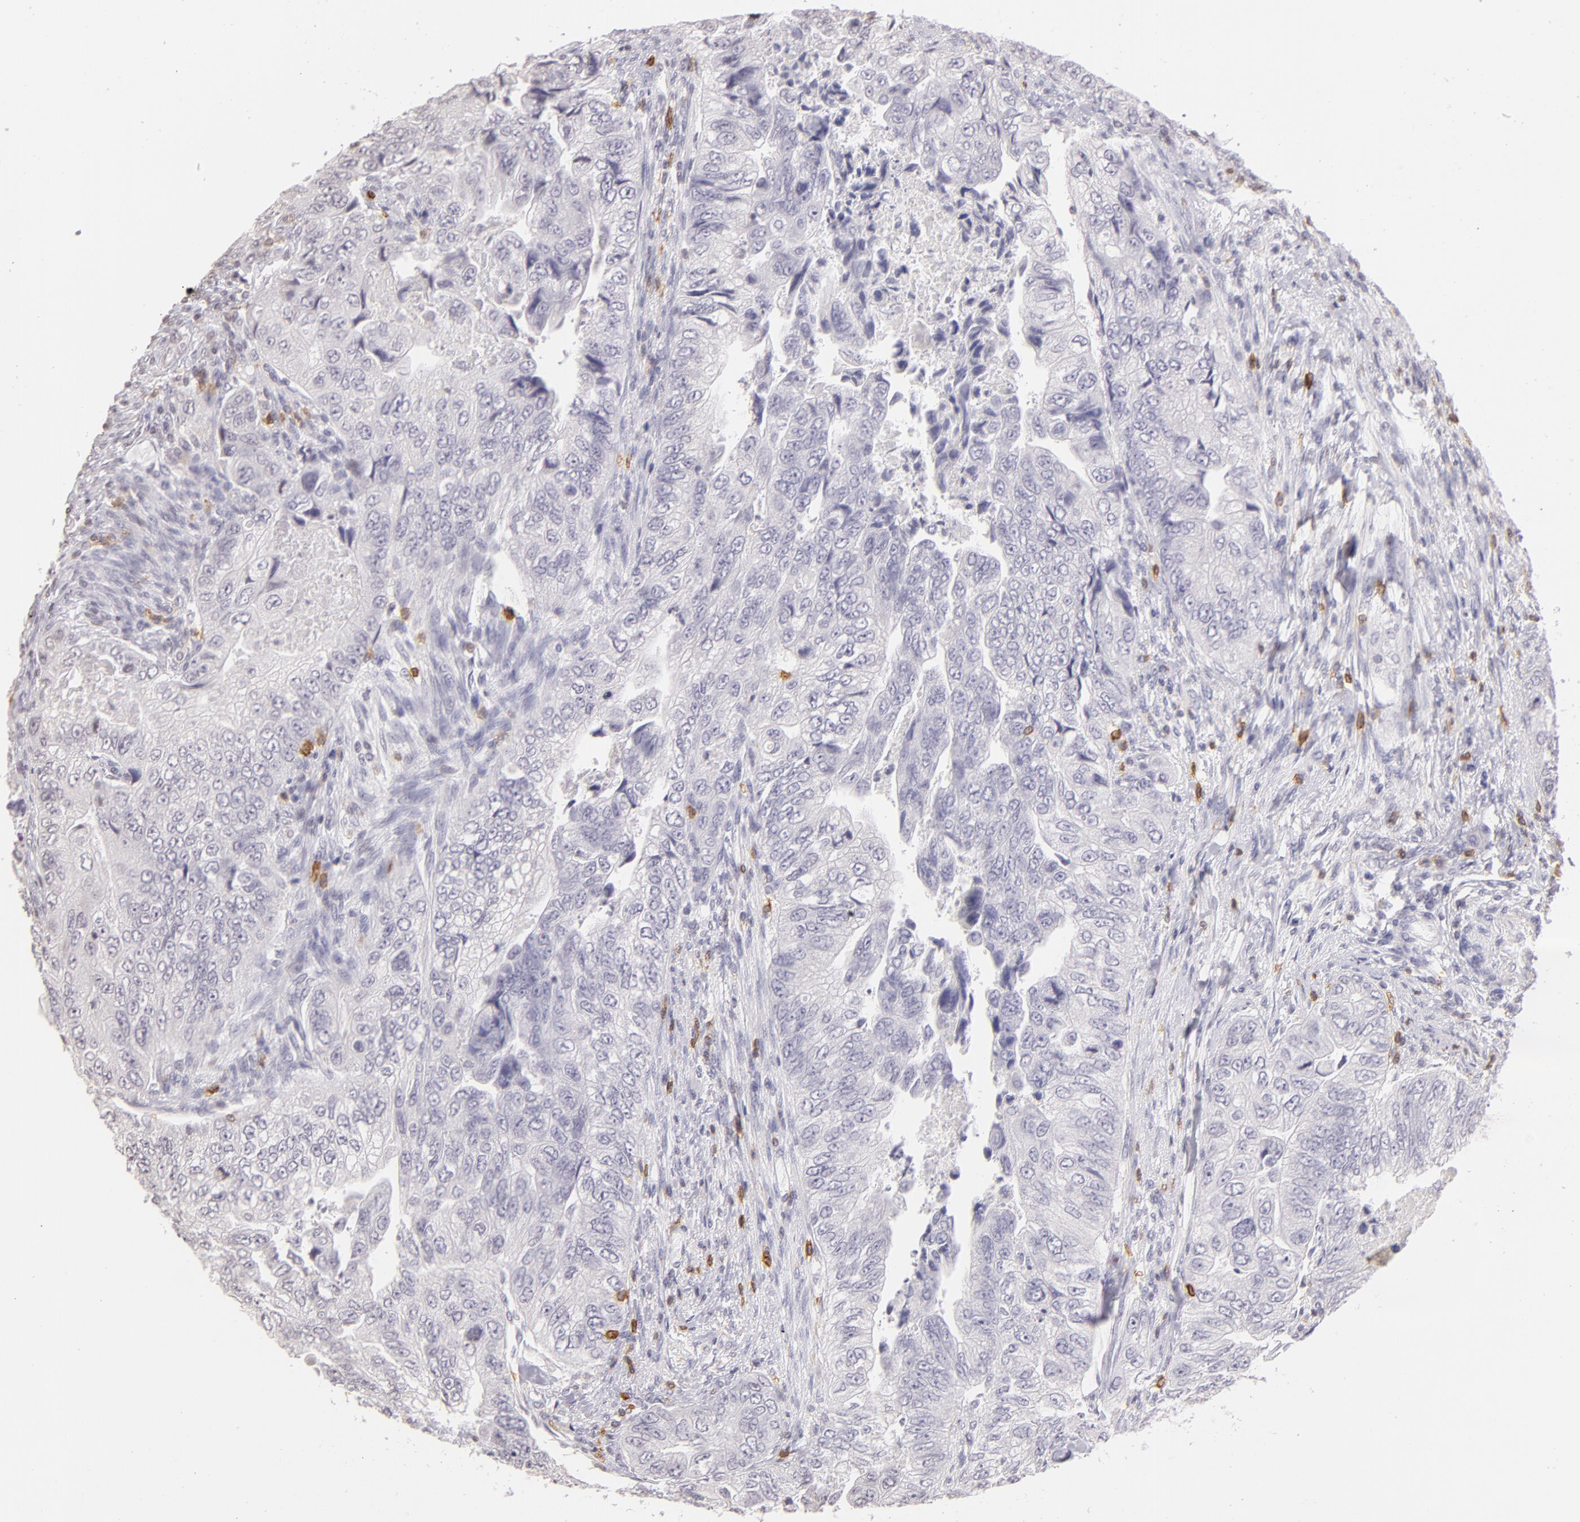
{"staining": {"intensity": "negative", "quantity": "none", "location": "none"}, "tissue": "colorectal cancer", "cell_type": "Tumor cells", "image_type": "cancer", "snomed": [{"axis": "morphology", "description": "Adenocarcinoma, NOS"}, {"axis": "topography", "description": "Colon"}], "caption": "Protein analysis of adenocarcinoma (colorectal) exhibits no significant positivity in tumor cells.", "gene": "IL2RA", "patient": {"sex": "female", "age": 11}}